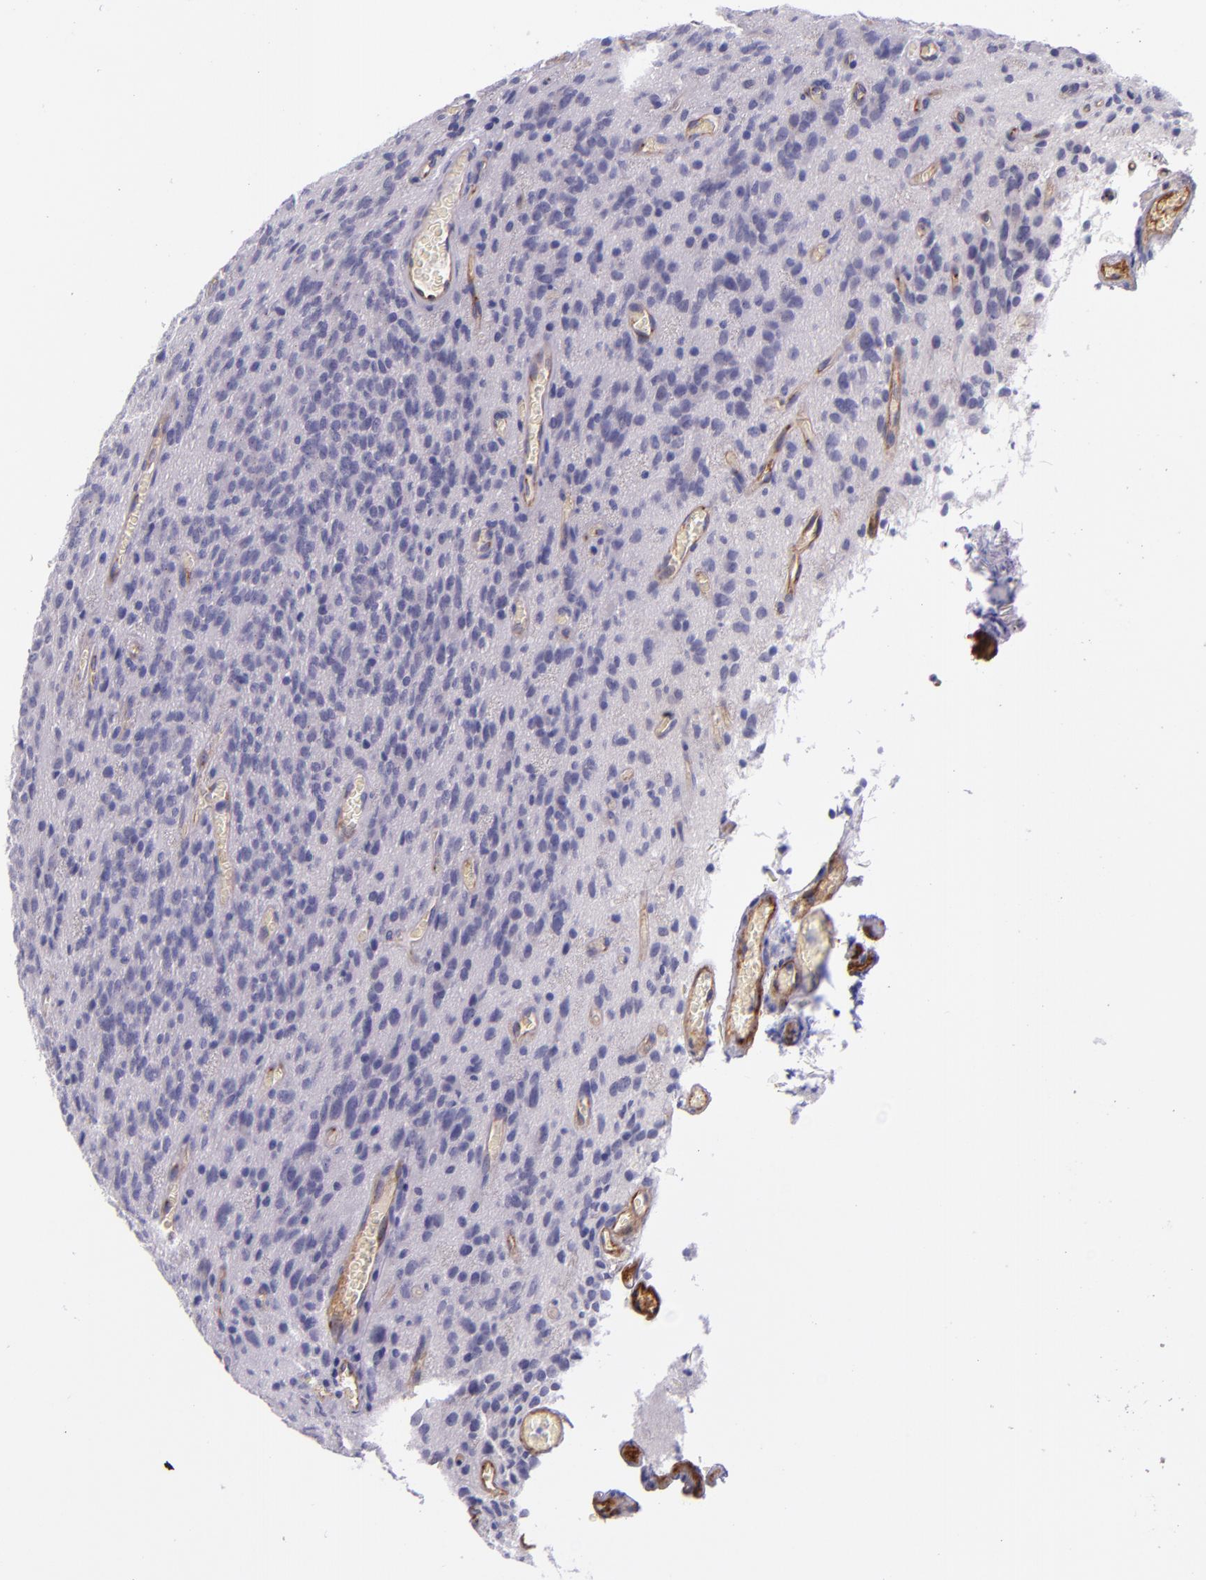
{"staining": {"intensity": "negative", "quantity": "none", "location": "none"}, "tissue": "glioma", "cell_type": "Tumor cells", "image_type": "cancer", "snomed": [{"axis": "morphology", "description": "Glioma, malignant, Low grade"}, {"axis": "topography", "description": "Brain"}], "caption": "There is no significant staining in tumor cells of glioma.", "gene": "NOS3", "patient": {"sex": "female", "age": 15}}